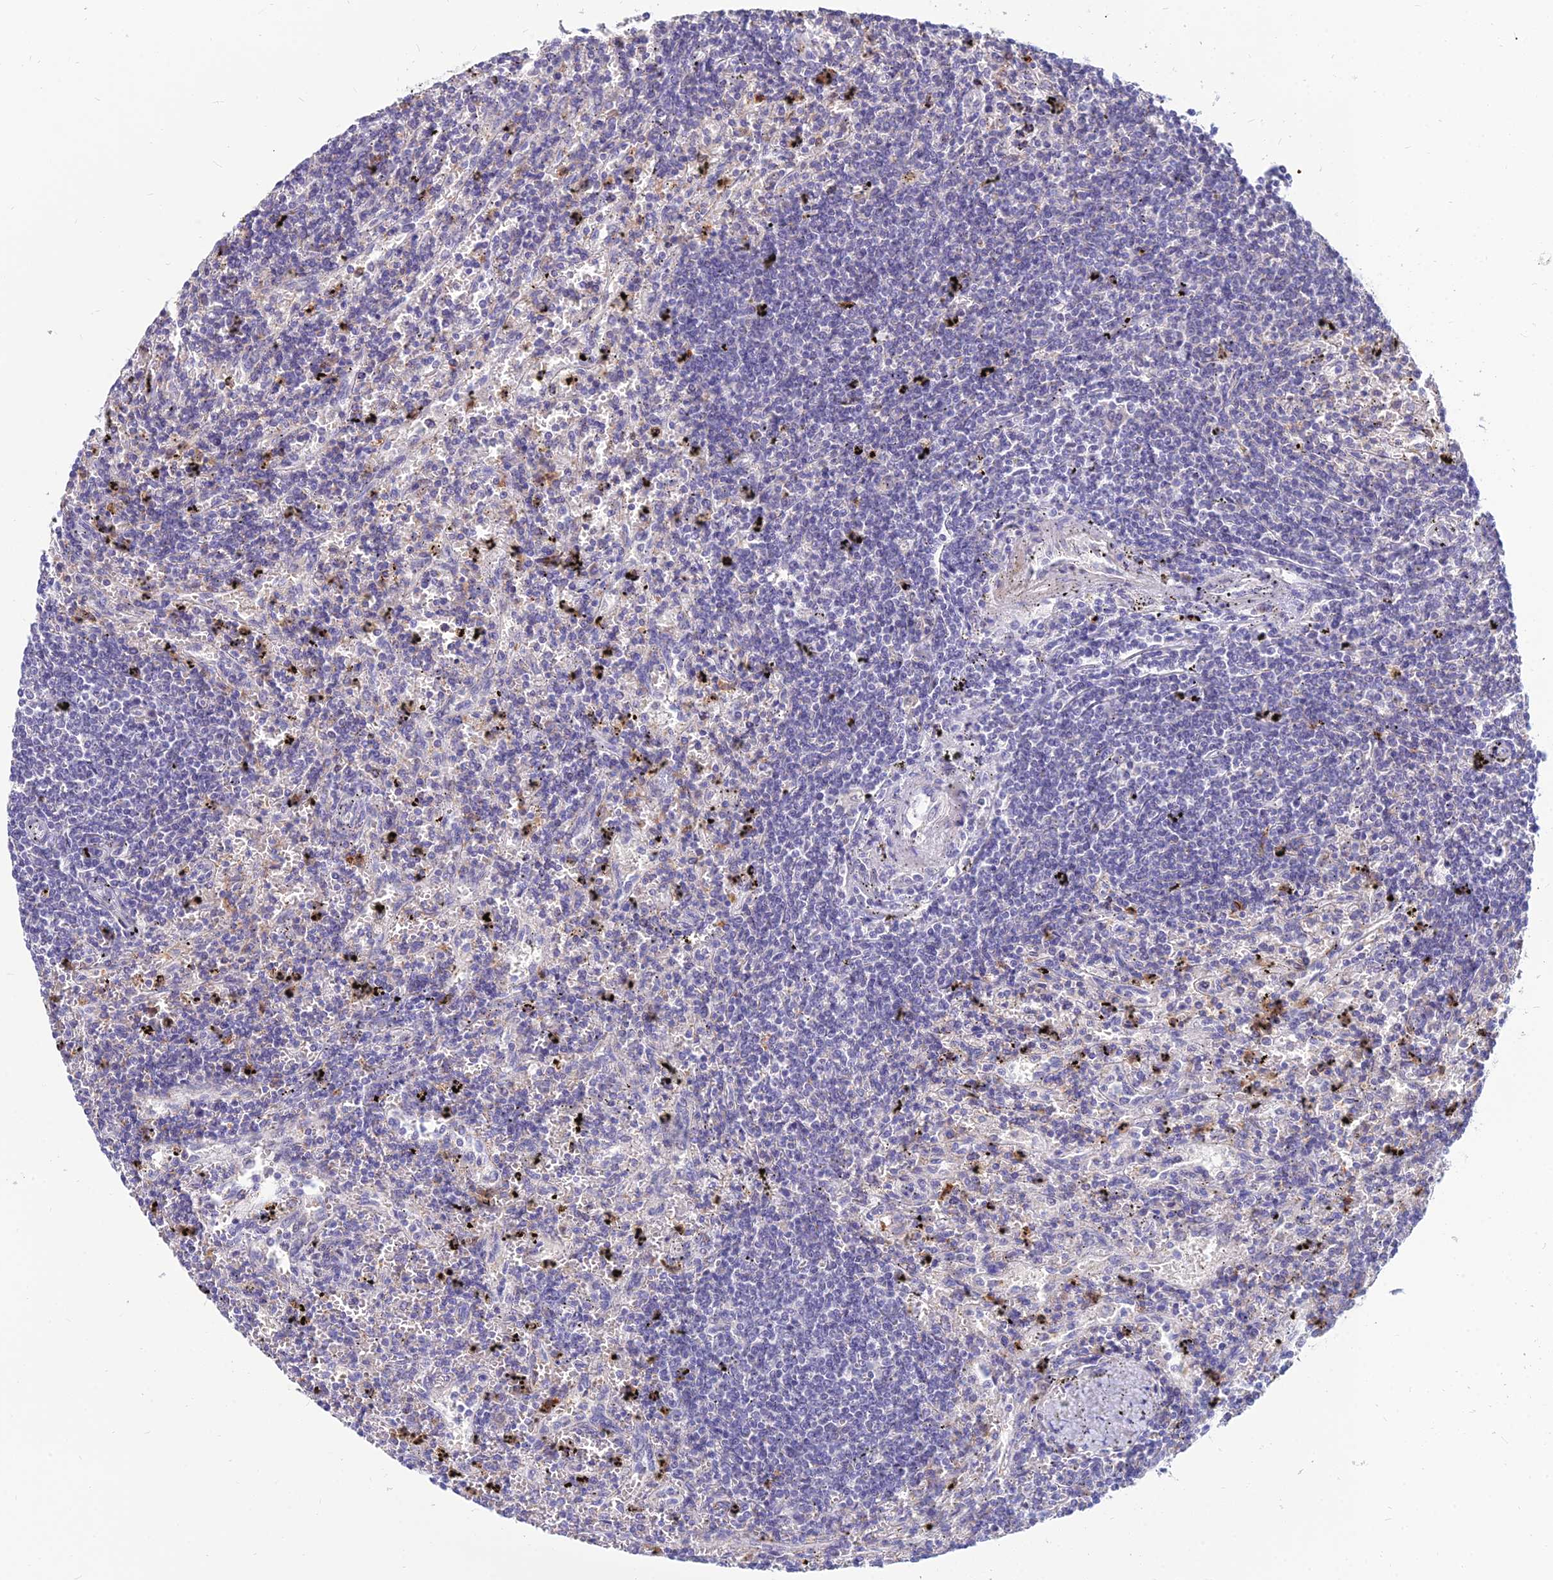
{"staining": {"intensity": "negative", "quantity": "none", "location": "none"}, "tissue": "lymphoma", "cell_type": "Tumor cells", "image_type": "cancer", "snomed": [{"axis": "morphology", "description": "Malignant lymphoma, non-Hodgkin's type, Low grade"}, {"axis": "topography", "description": "Spleen"}], "caption": "Immunohistochemical staining of low-grade malignant lymphoma, non-Hodgkin's type reveals no significant staining in tumor cells.", "gene": "GOLGA6D", "patient": {"sex": "male", "age": 76}}